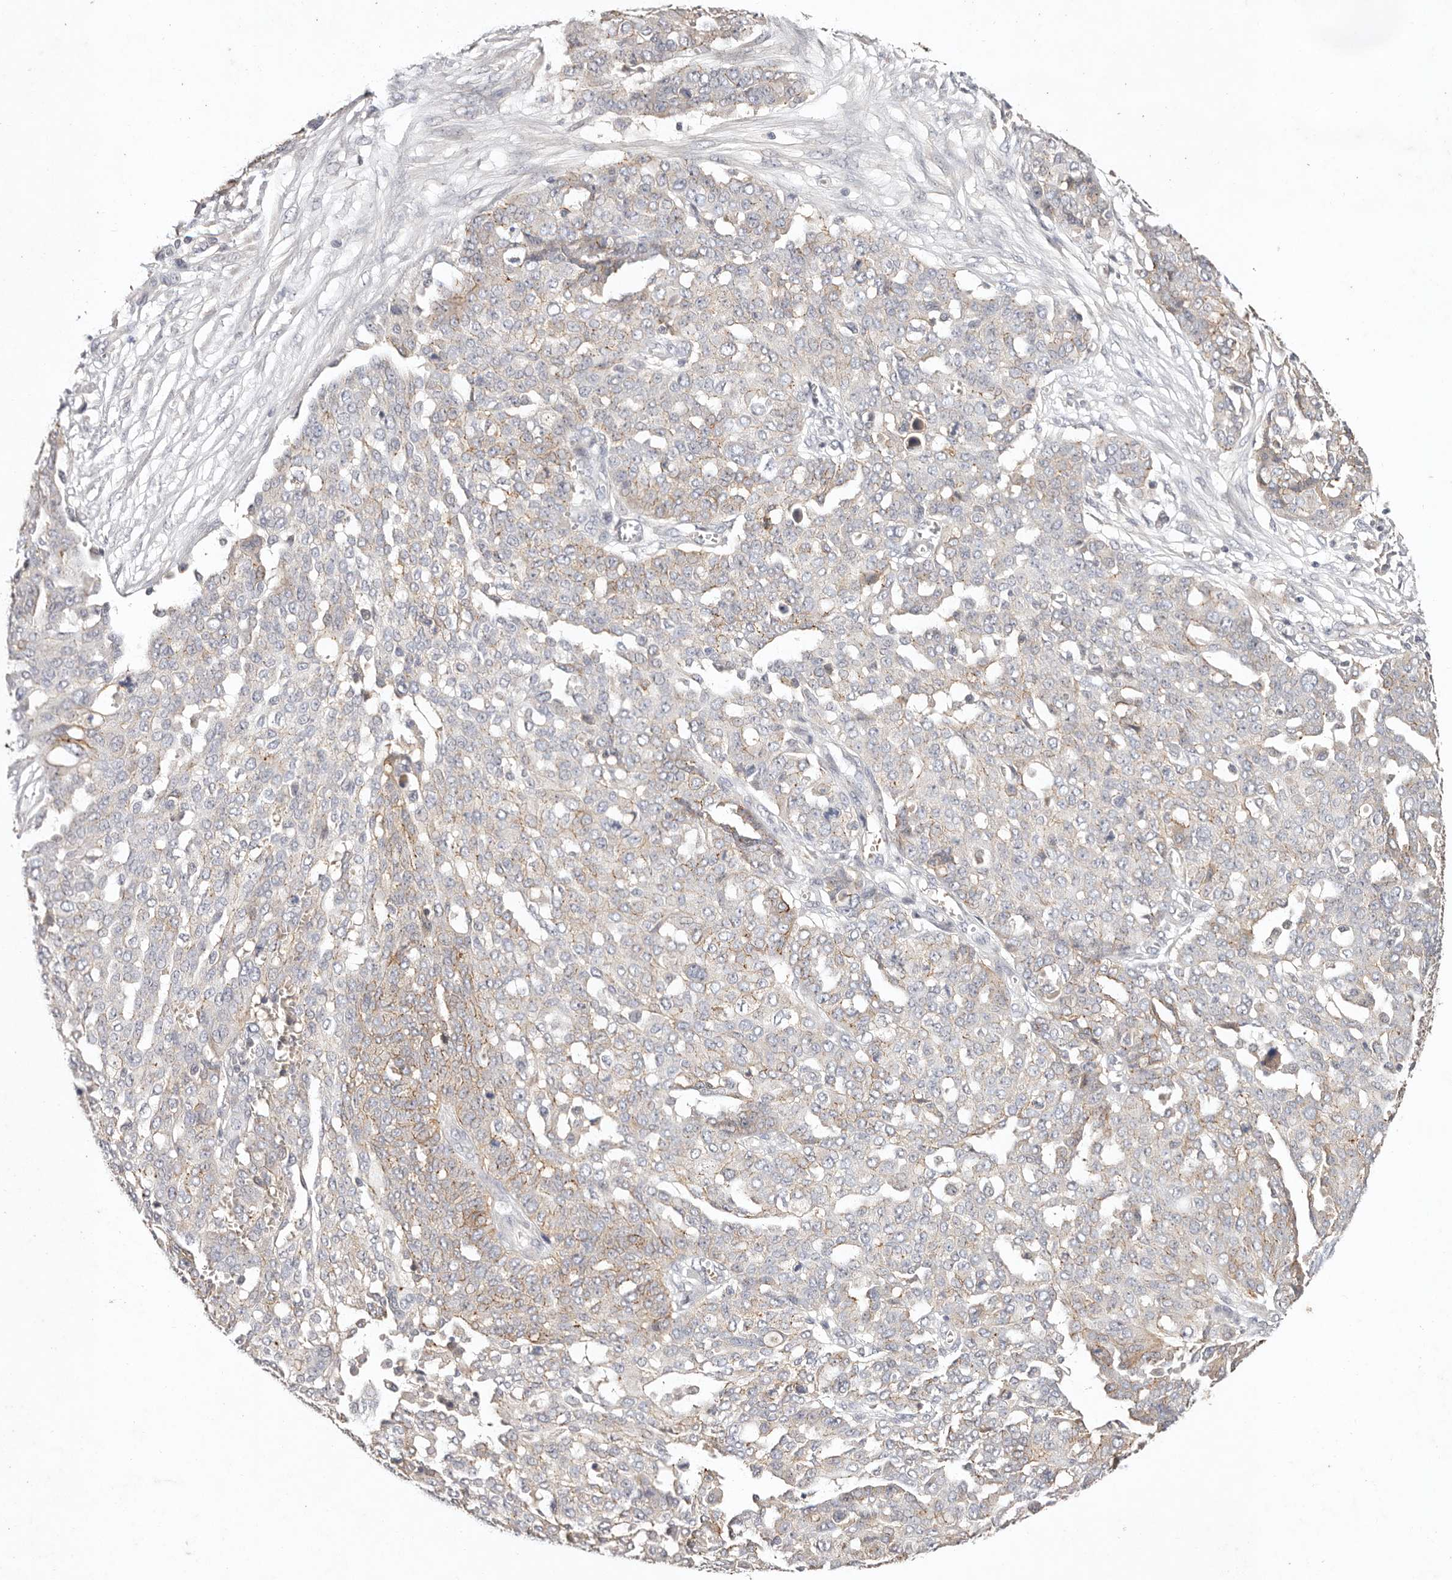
{"staining": {"intensity": "weak", "quantity": "<25%", "location": "cytoplasmic/membranous"}, "tissue": "ovarian cancer", "cell_type": "Tumor cells", "image_type": "cancer", "snomed": [{"axis": "morphology", "description": "Cystadenocarcinoma, serous, NOS"}, {"axis": "topography", "description": "Soft tissue"}, {"axis": "topography", "description": "Ovary"}], "caption": "The micrograph demonstrates no staining of tumor cells in serous cystadenocarcinoma (ovarian).", "gene": "CXADR", "patient": {"sex": "female", "age": 57}}